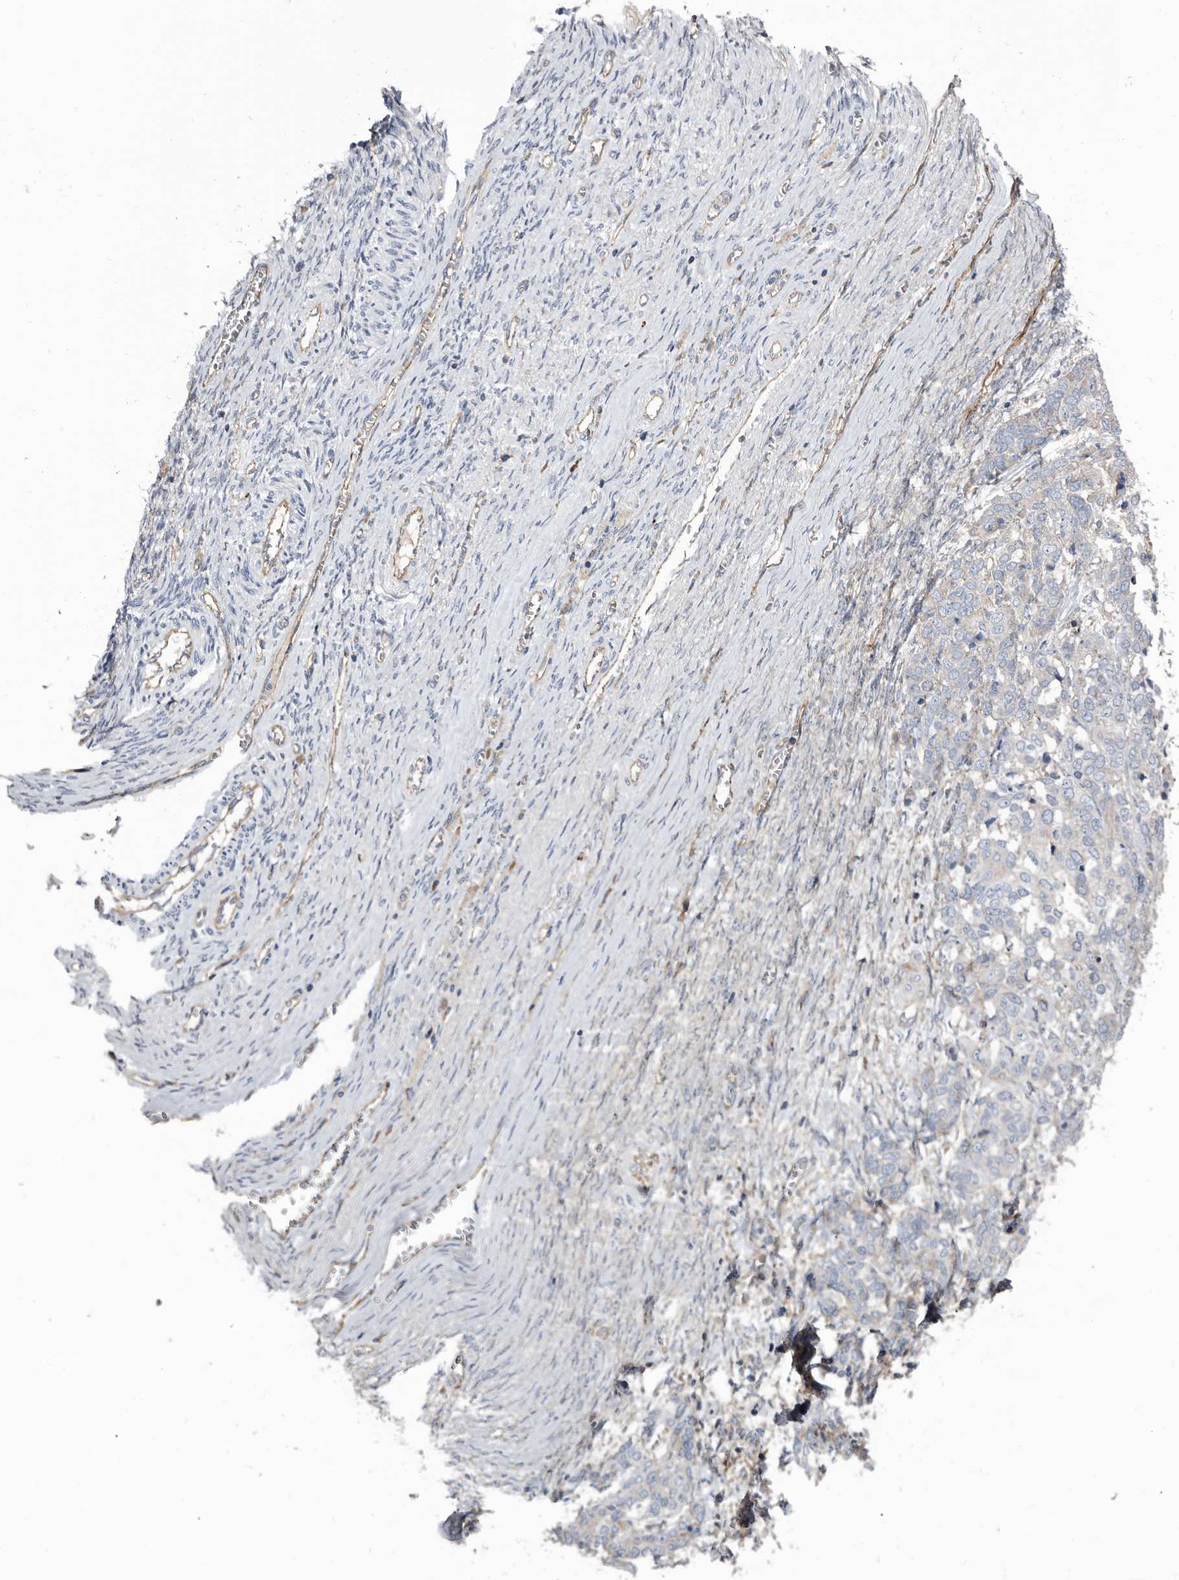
{"staining": {"intensity": "negative", "quantity": "none", "location": "none"}, "tissue": "ovarian cancer", "cell_type": "Tumor cells", "image_type": "cancer", "snomed": [{"axis": "morphology", "description": "Cystadenocarcinoma, serous, NOS"}, {"axis": "topography", "description": "Ovary"}], "caption": "A high-resolution micrograph shows immunohistochemistry staining of ovarian cancer, which exhibits no significant expression in tumor cells.", "gene": "TSPAN17", "patient": {"sex": "female", "age": 44}}